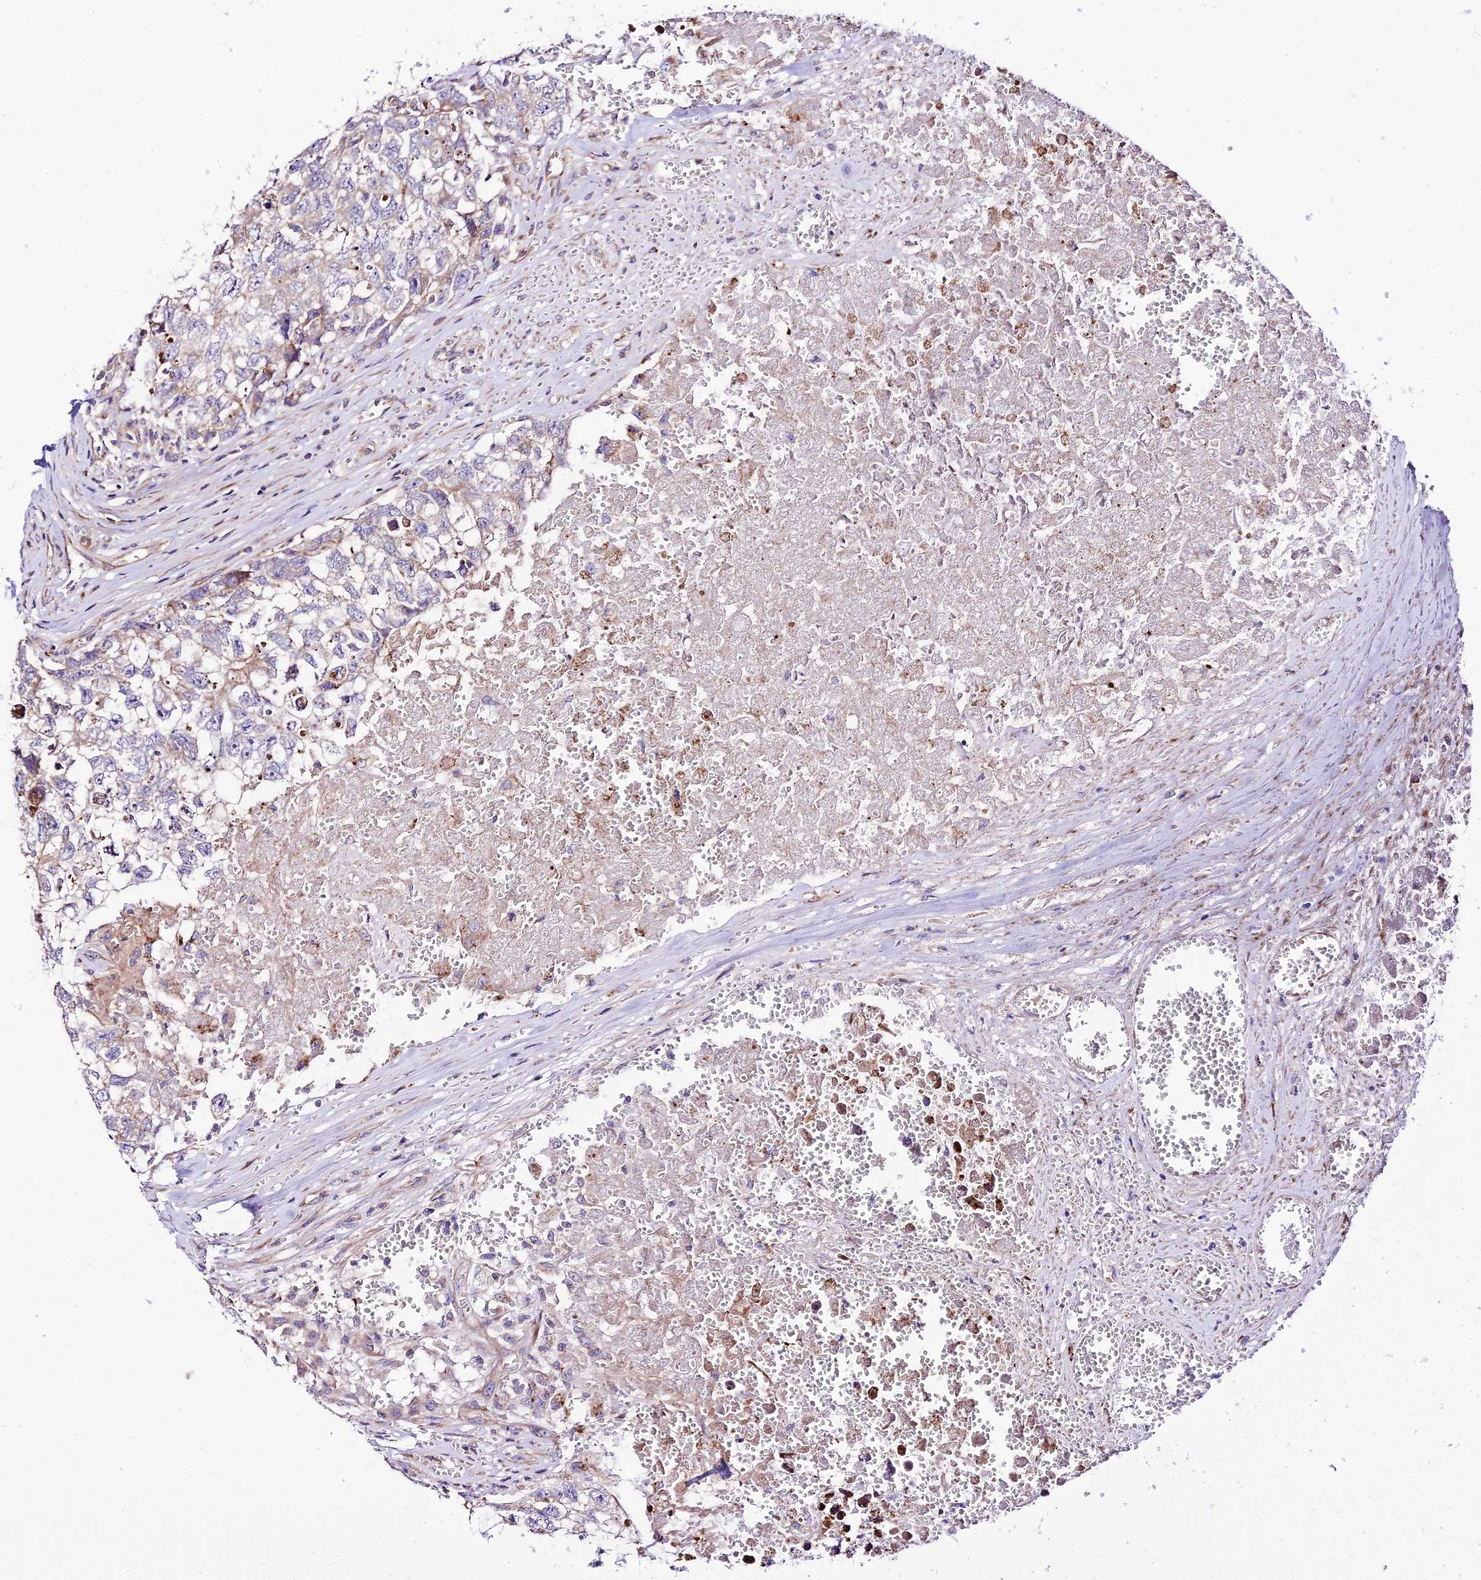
{"staining": {"intensity": "weak", "quantity": "<25%", "location": "cytoplasmic/membranous"}, "tissue": "testis cancer", "cell_type": "Tumor cells", "image_type": "cancer", "snomed": [{"axis": "morphology", "description": "Seminoma, NOS"}, {"axis": "morphology", "description": "Carcinoma, Embryonal, NOS"}, {"axis": "topography", "description": "Testis"}], "caption": "IHC photomicrograph of neoplastic tissue: testis embryonal carcinoma stained with DAB displays no significant protein expression in tumor cells. (Stains: DAB (3,3'-diaminobenzidine) immunohistochemistry (IHC) with hematoxylin counter stain, Microscopy: brightfield microscopy at high magnification).", "gene": "VPS13C", "patient": {"sex": "male", "age": 29}}